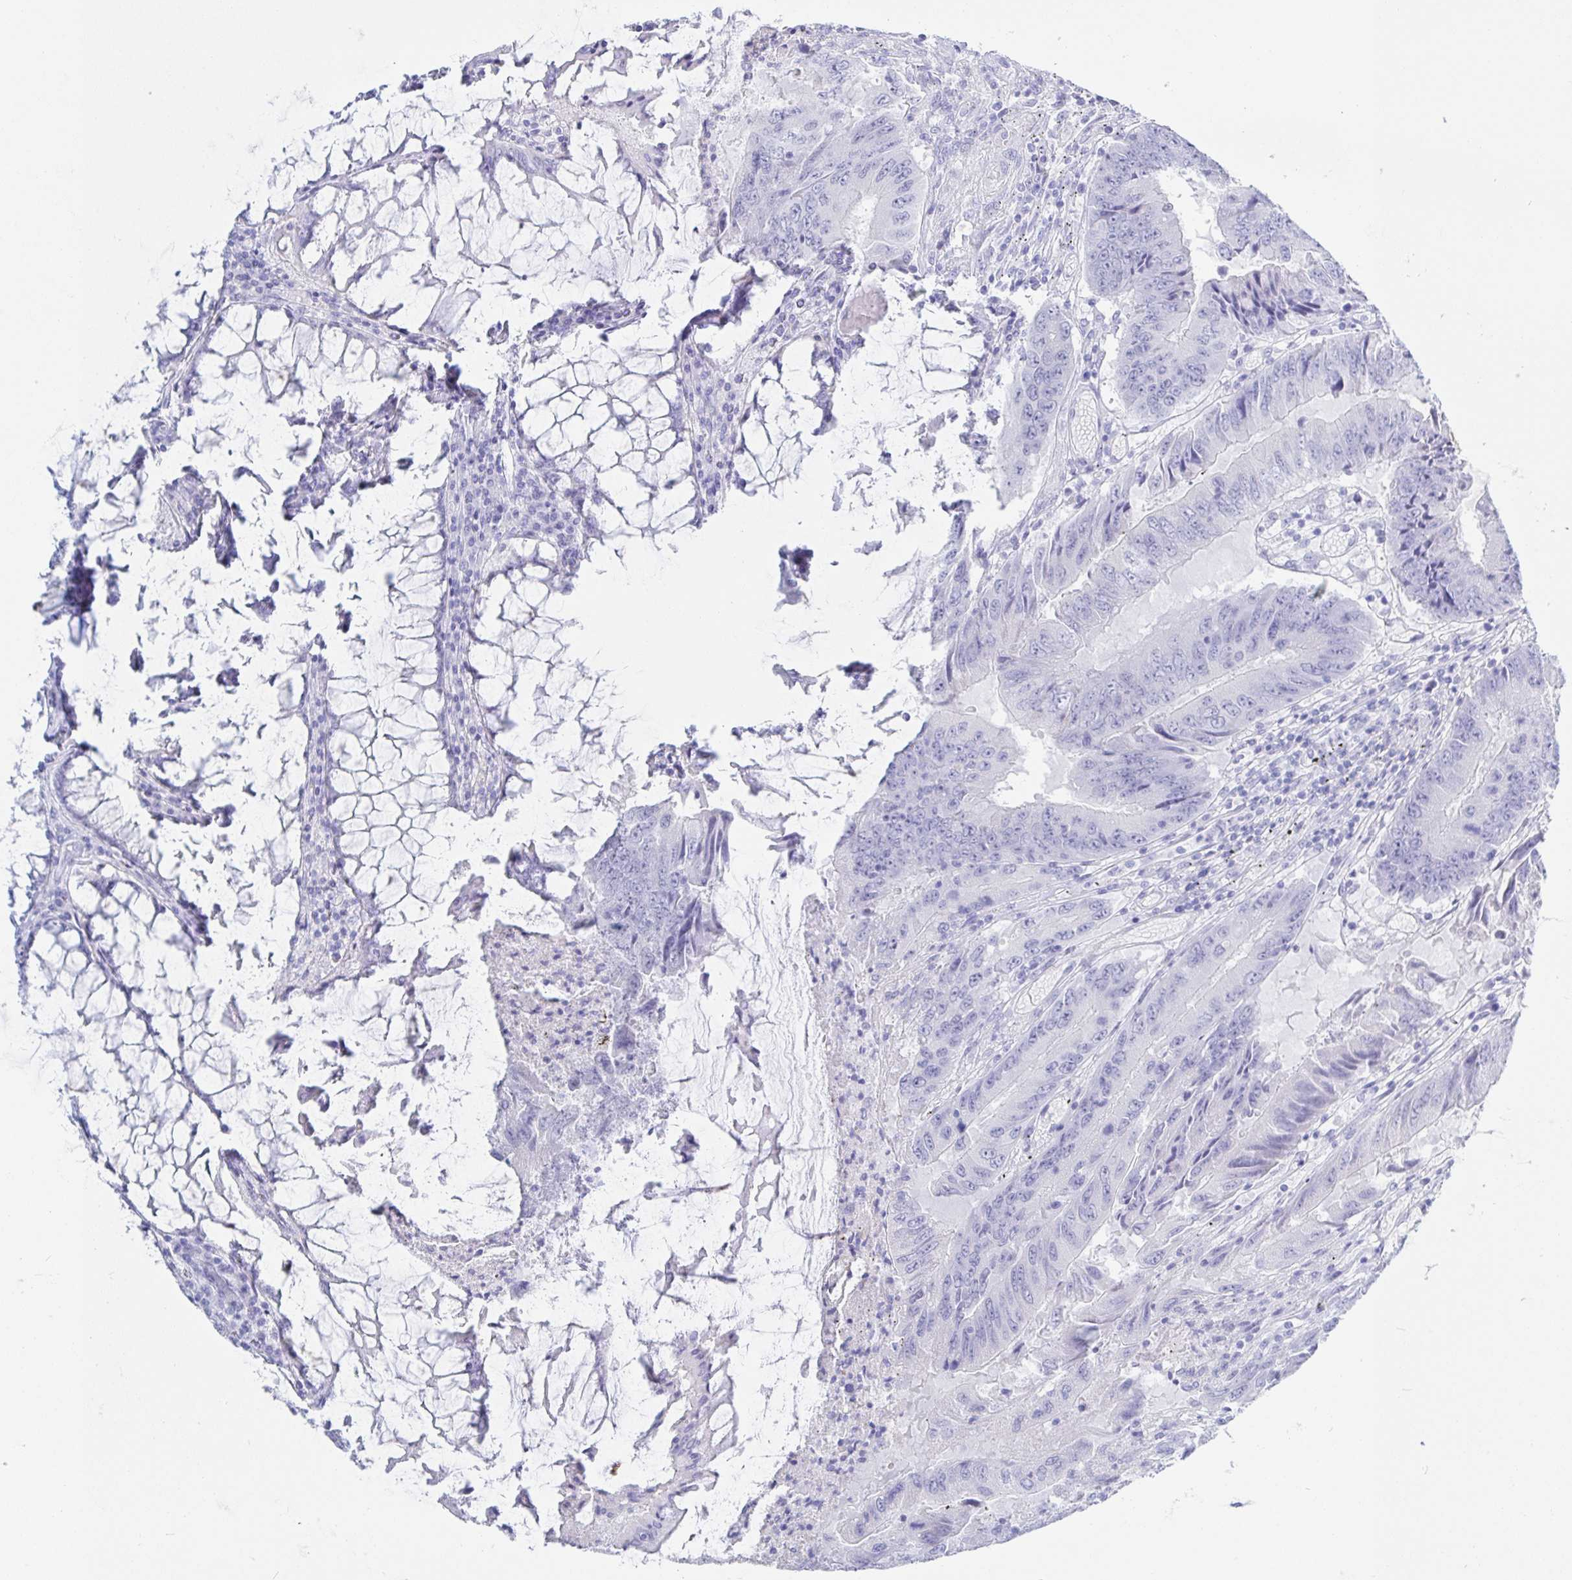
{"staining": {"intensity": "negative", "quantity": "none", "location": "none"}, "tissue": "colorectal cancer", "cell_type": "Tumor cells", "image_type": "cancer", "snomed": [{"axis": "morphology", "description": "Adenocarcinoma, NOS"}, {"axis": "topography", "description": "Colon"}], "caption": "Colorectal adenocarcinoma stained for a protein using immunohistochemistry reveals no positivity tumor cells.", "gene": "KCNH6", "patient": {"sex": "male", "age": 53}}